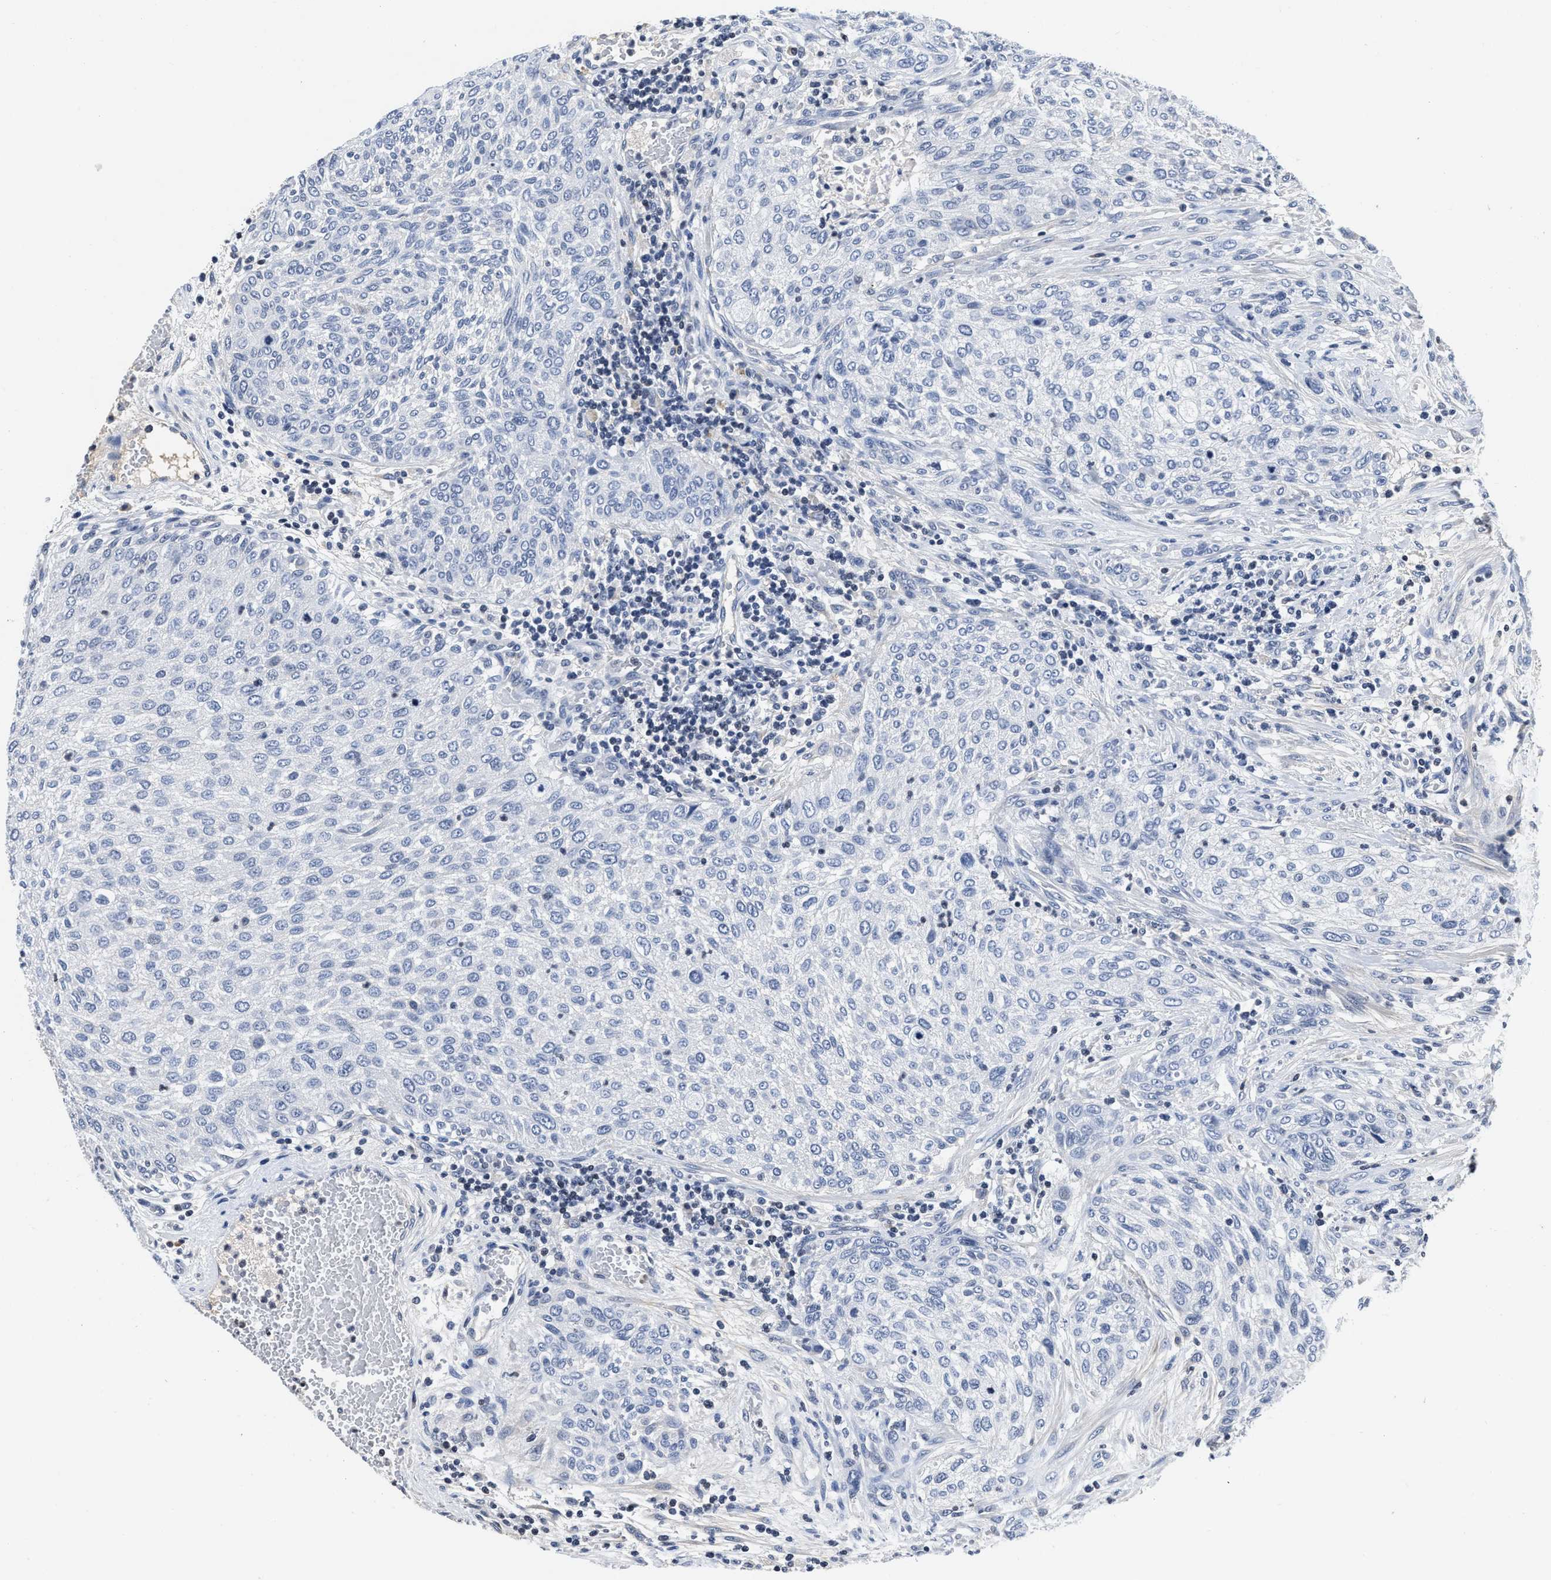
{"staining": {"intensity": "negative", "quantity": "none", "location": "none"}, "tissue": "urothelial cancer", "cell_type": "Tumor cells", "image_type": "cancer", "snomed": [{"axis": "morphology", "description": "Urothelial carcinoma, Low grade"}, {"axis": "morphology", "description": "Urothelial carcinoma, High grade"}, {"axis": "topography", "description": "Urinary bladder"}], "caption": "Tumor cells show no significant protein positivity in urothelial cancer.", "gene": "FBLN2", "patient": {"sex": "male", "age": 35}}